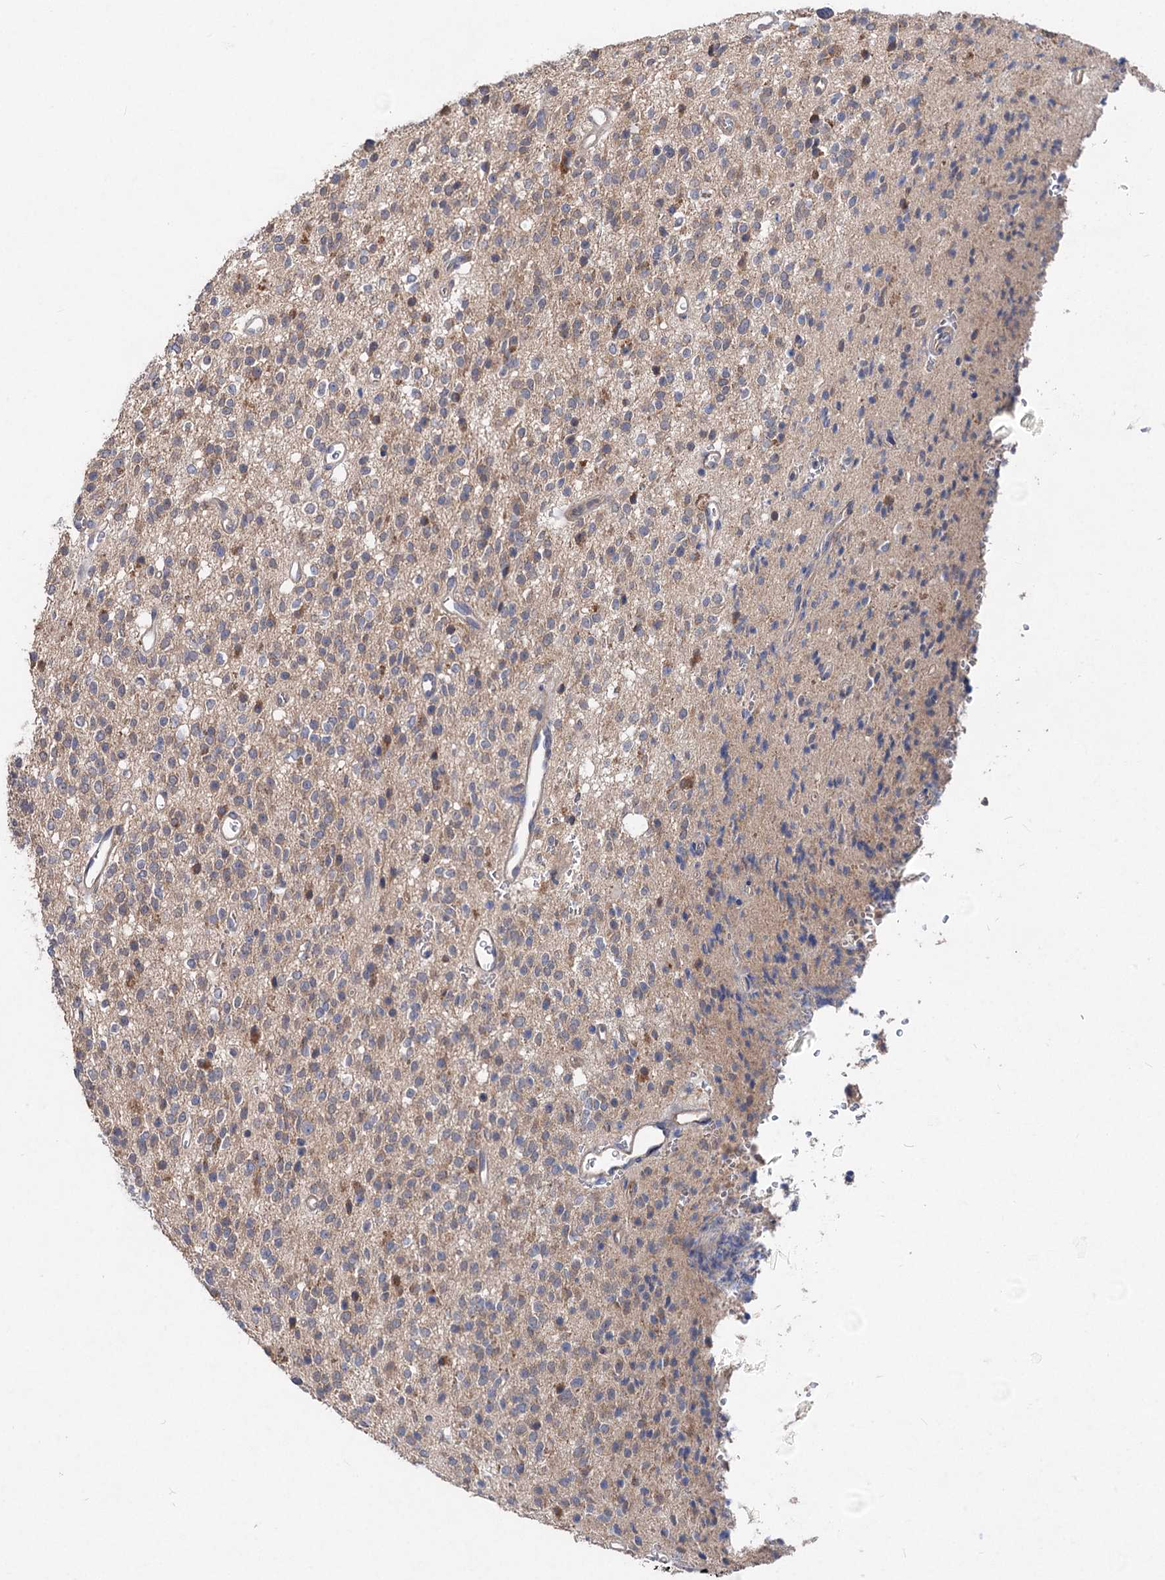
{"staining": {"intensity": "weak", "quantity": "25%-75%", "location": "cytoplasmic/membranous"}, "tissue": "glioma", "cell_type": "Tumor cells", "image_type": "cancer", "snomed": [{"axis": "morphology", "description": "Glioma, malignant, High grade"}, {"axis": "topography", "description": "Brain"}], "caption": "Human malignant glioma (high-grade) stained with a brown dye exhibits weak cytoplasmic/membranous positive positivity in about 25%-75% of tumor cells.", "gene": "NUDCD2", "patient": {"sex": "male", "age": 34}}